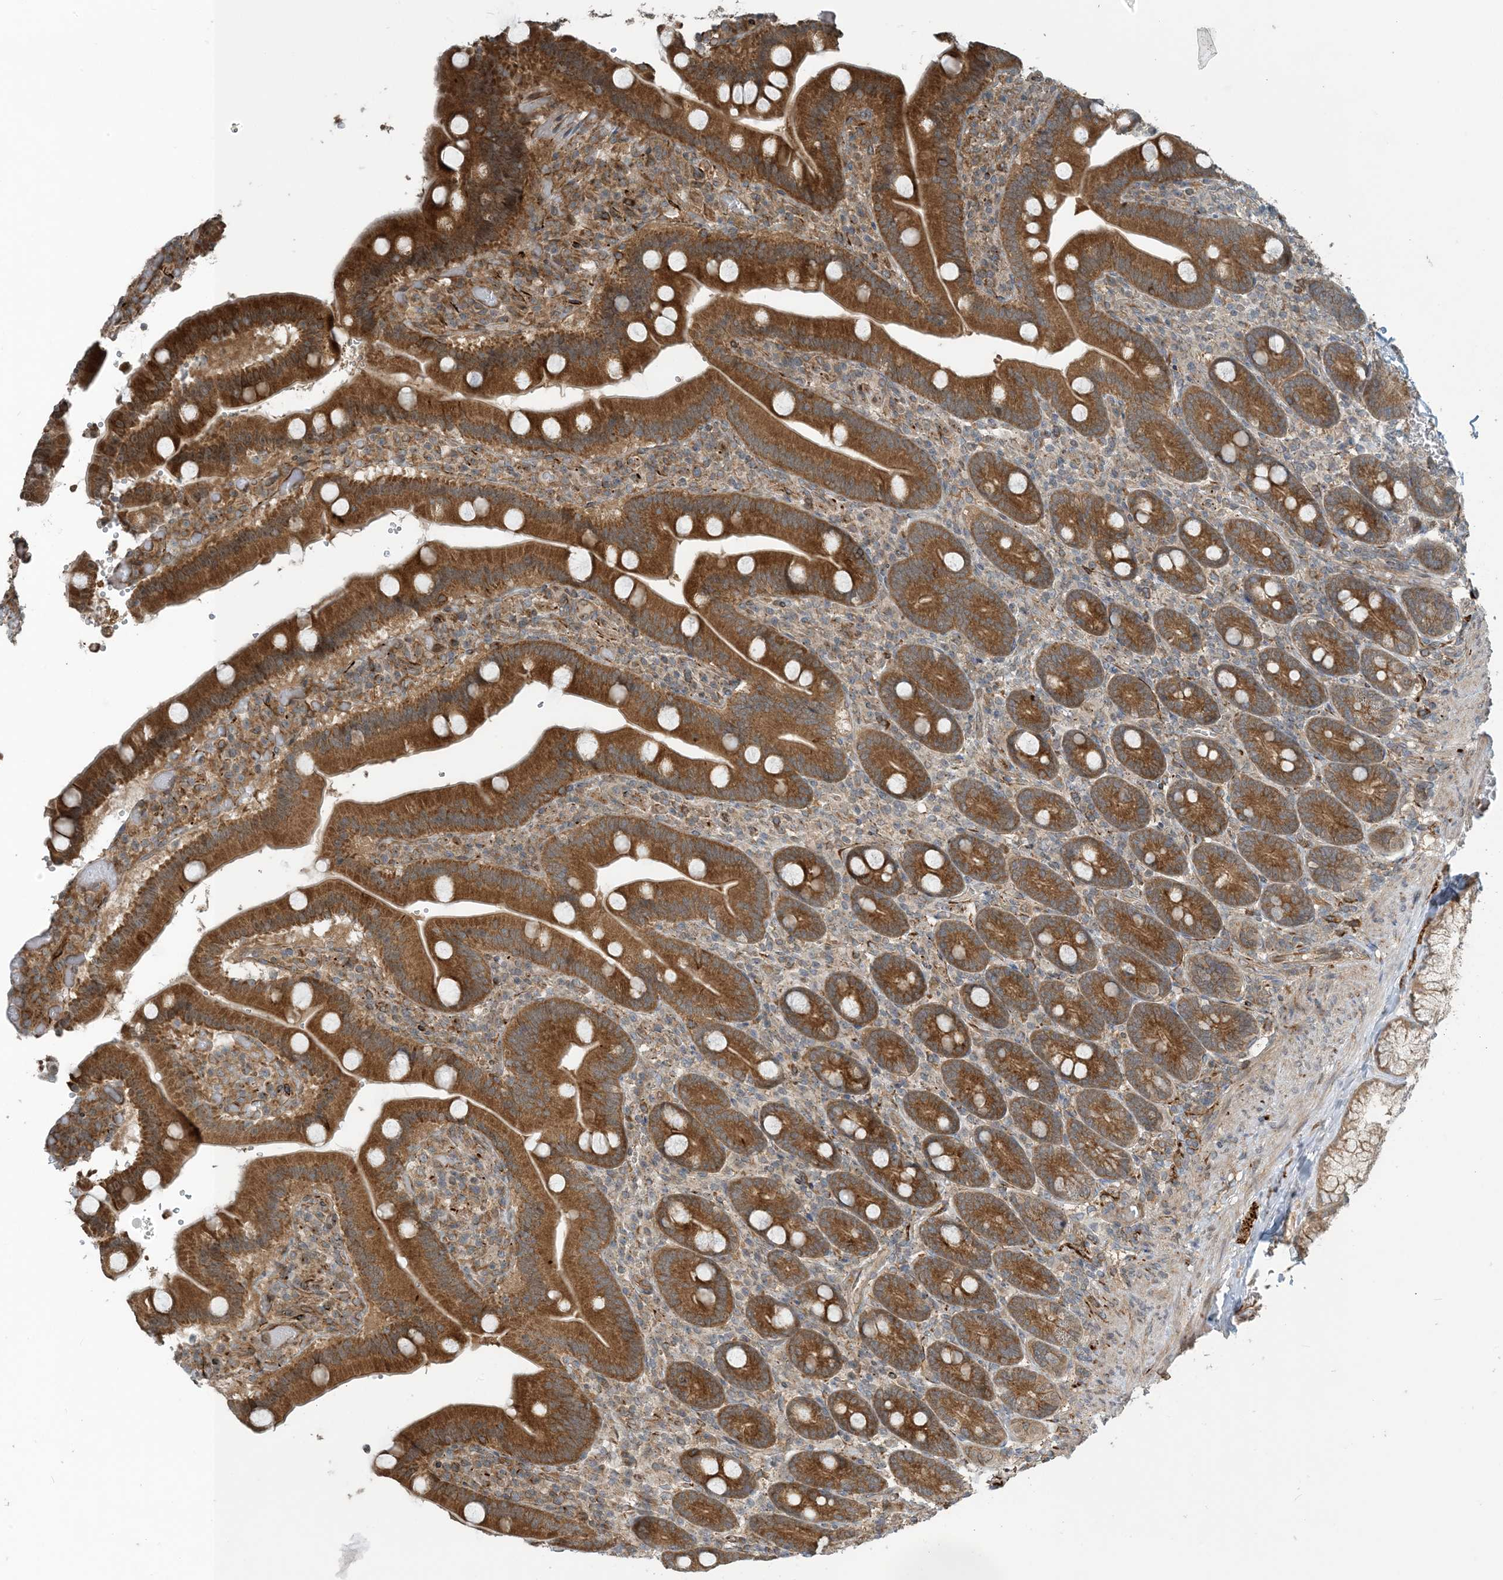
{"staining": {"intensity": "strong", "quantity": ">75%", "location": "cytoplasmic/membranous"}, "tissue": "duodenum", "cell_type": "Glandular cells", "image_type": "normal", "snomed": [{"axis": "morphology", "description": "Normal tissue, NOS"}, {"axis": "topography", "description": "Duodenum"}], "caption": "IHC histopathology image of benign duodenum: duodenum stained using IHC demonstrates high levels of strong protein expression localized specifically in the cytoplasmic/membranous of glandular cells, appearing as a cytoplasmic/membranous brown color.", "gene": "ZBTB3", "patient": {"sex": "female", "age": 62}}